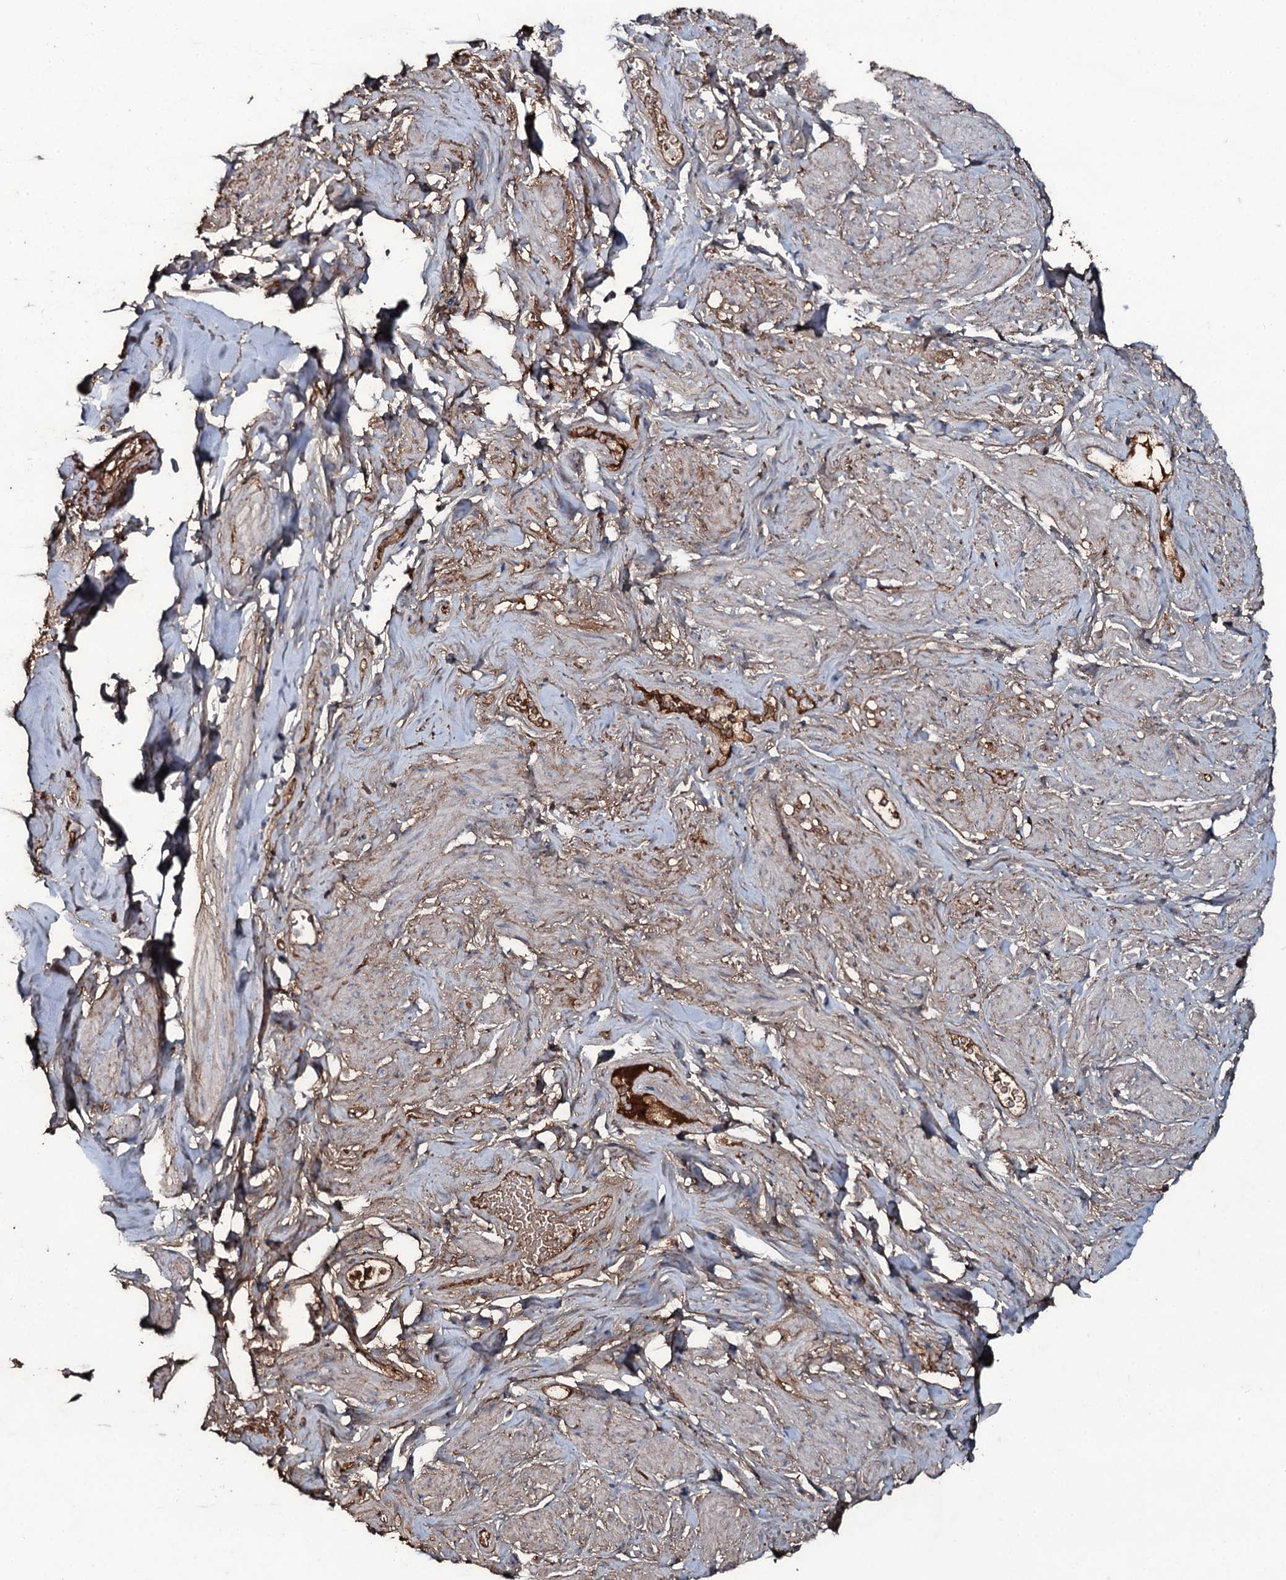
{"staining": {"intensity": "moderate", "quantity": "25%-75%", "location": "cytoplasmic/membranous"}, "tissue": "smooth muscle", "cell_type": "Smooth muscle cells", "image_type": "normal", "snomed": [{"axis": "morphology", "description": "Normal tissue, NOS"}, {"axis": "topography", "description": "Smooth muscle"}, {"axis": "topography", "description": "Peripheral nerve tissue"}], "caption": "High-power microscopy captured an IHC micrograph of benign smooth muscle, revealing moderate cytoplasmic/membranous expression in approximately 25%-75% of smooth muscle cells. (DAB (3,3'-diaminobenzidine) IHC, brown staining for protein, blue staining for nuclei).", "gene": "EDN1", "patient": {"sex": "male", "age": 69}}